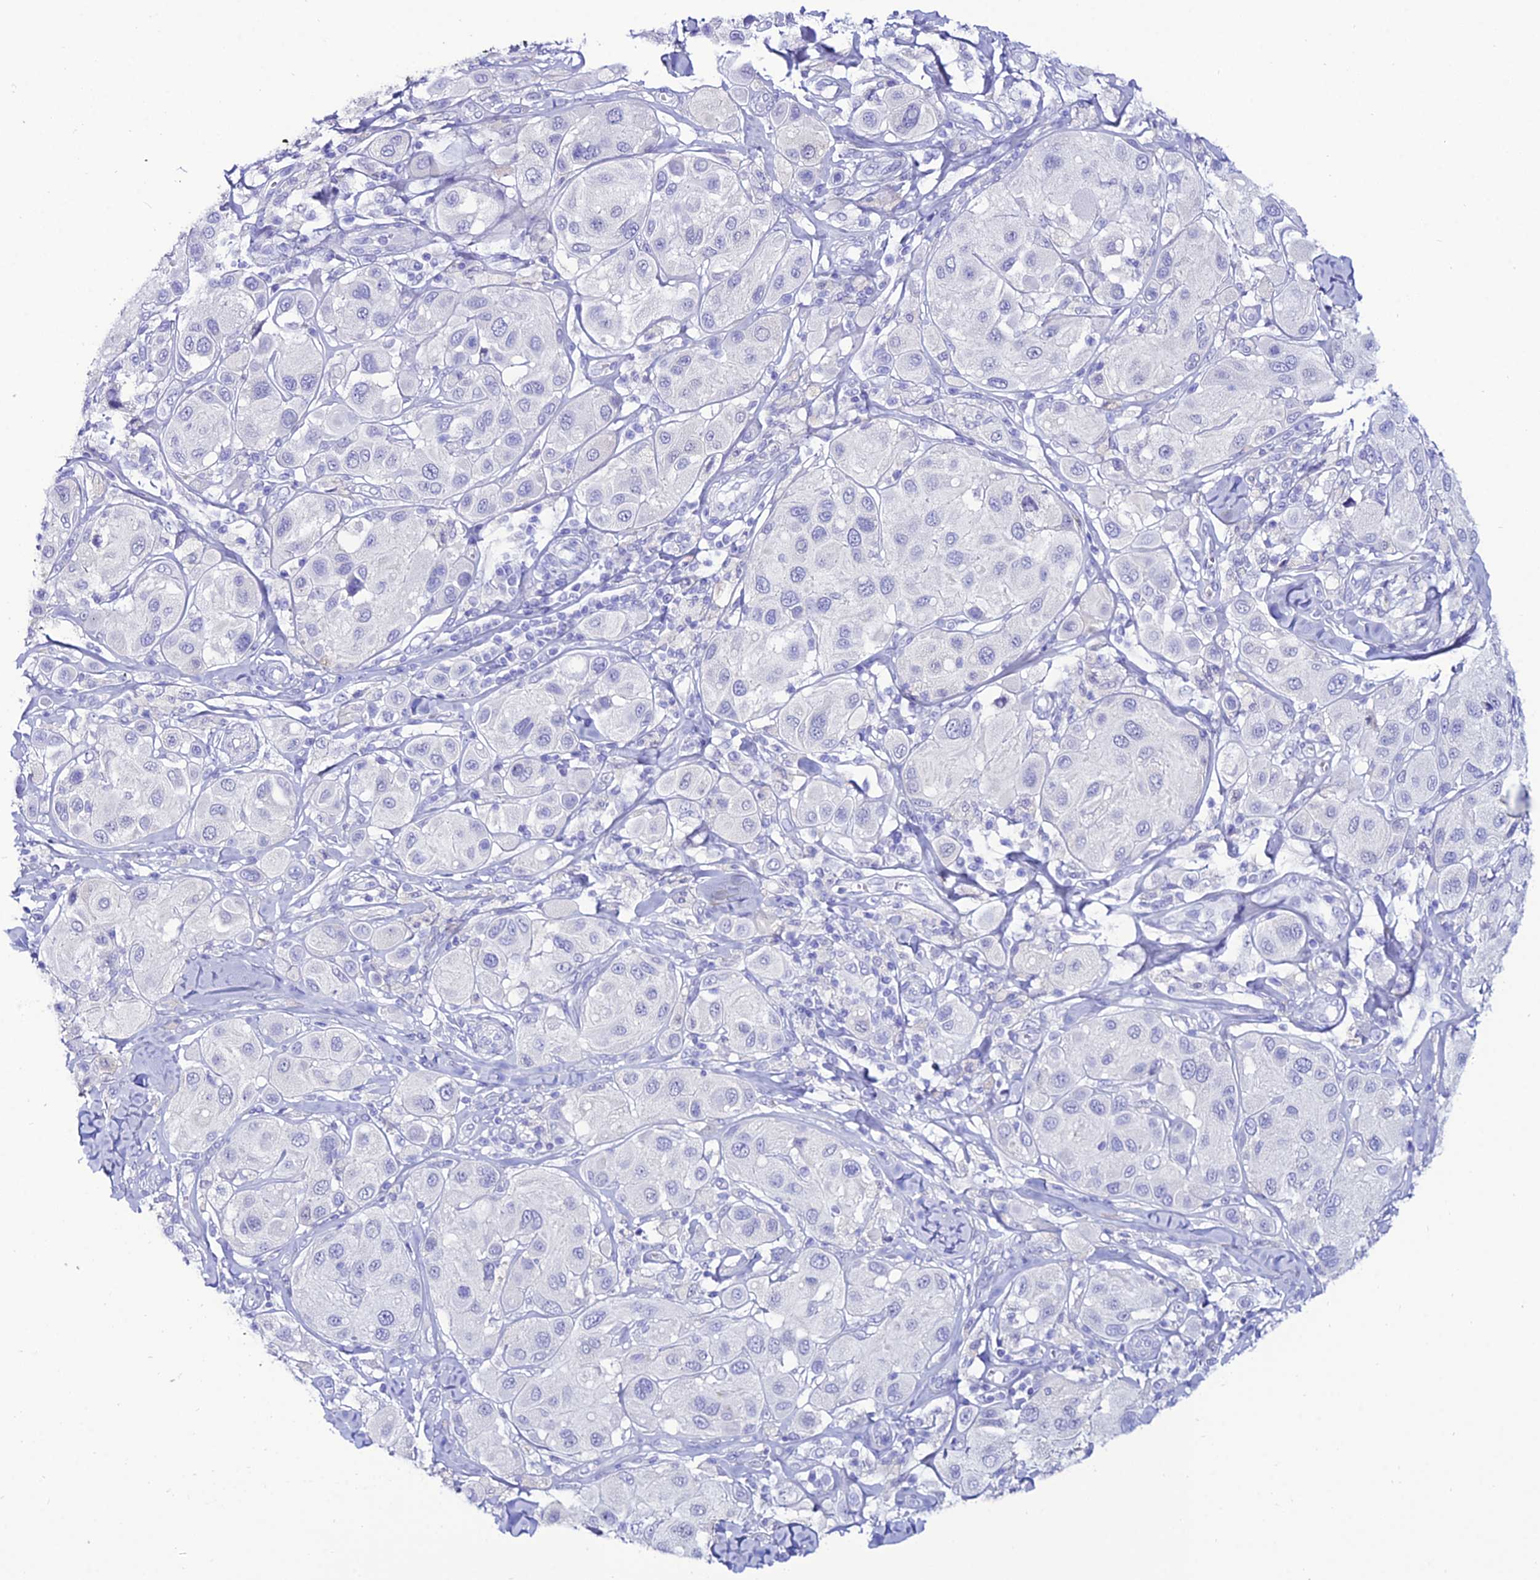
{"staining": {"intensity": "negative", "quantity": "none", "location": "none"}, "tissue": "melanoma", "cell_type": "Tumor cells", "image_type": "cancer", "snomed": [{"axis": "morphology", "description": "Malignant melanoma, Metastatic site"}, {"axis": "topography", "description": "Skin"}], "caption": "Immunohistochemistry photomicrograph of human malignant melanoma (metastatic site) stained for a protein (brown), which displays no positivity in tumor cells.", "gene": "OR4D5", "patient": {"sex": "male", "age": 41}}